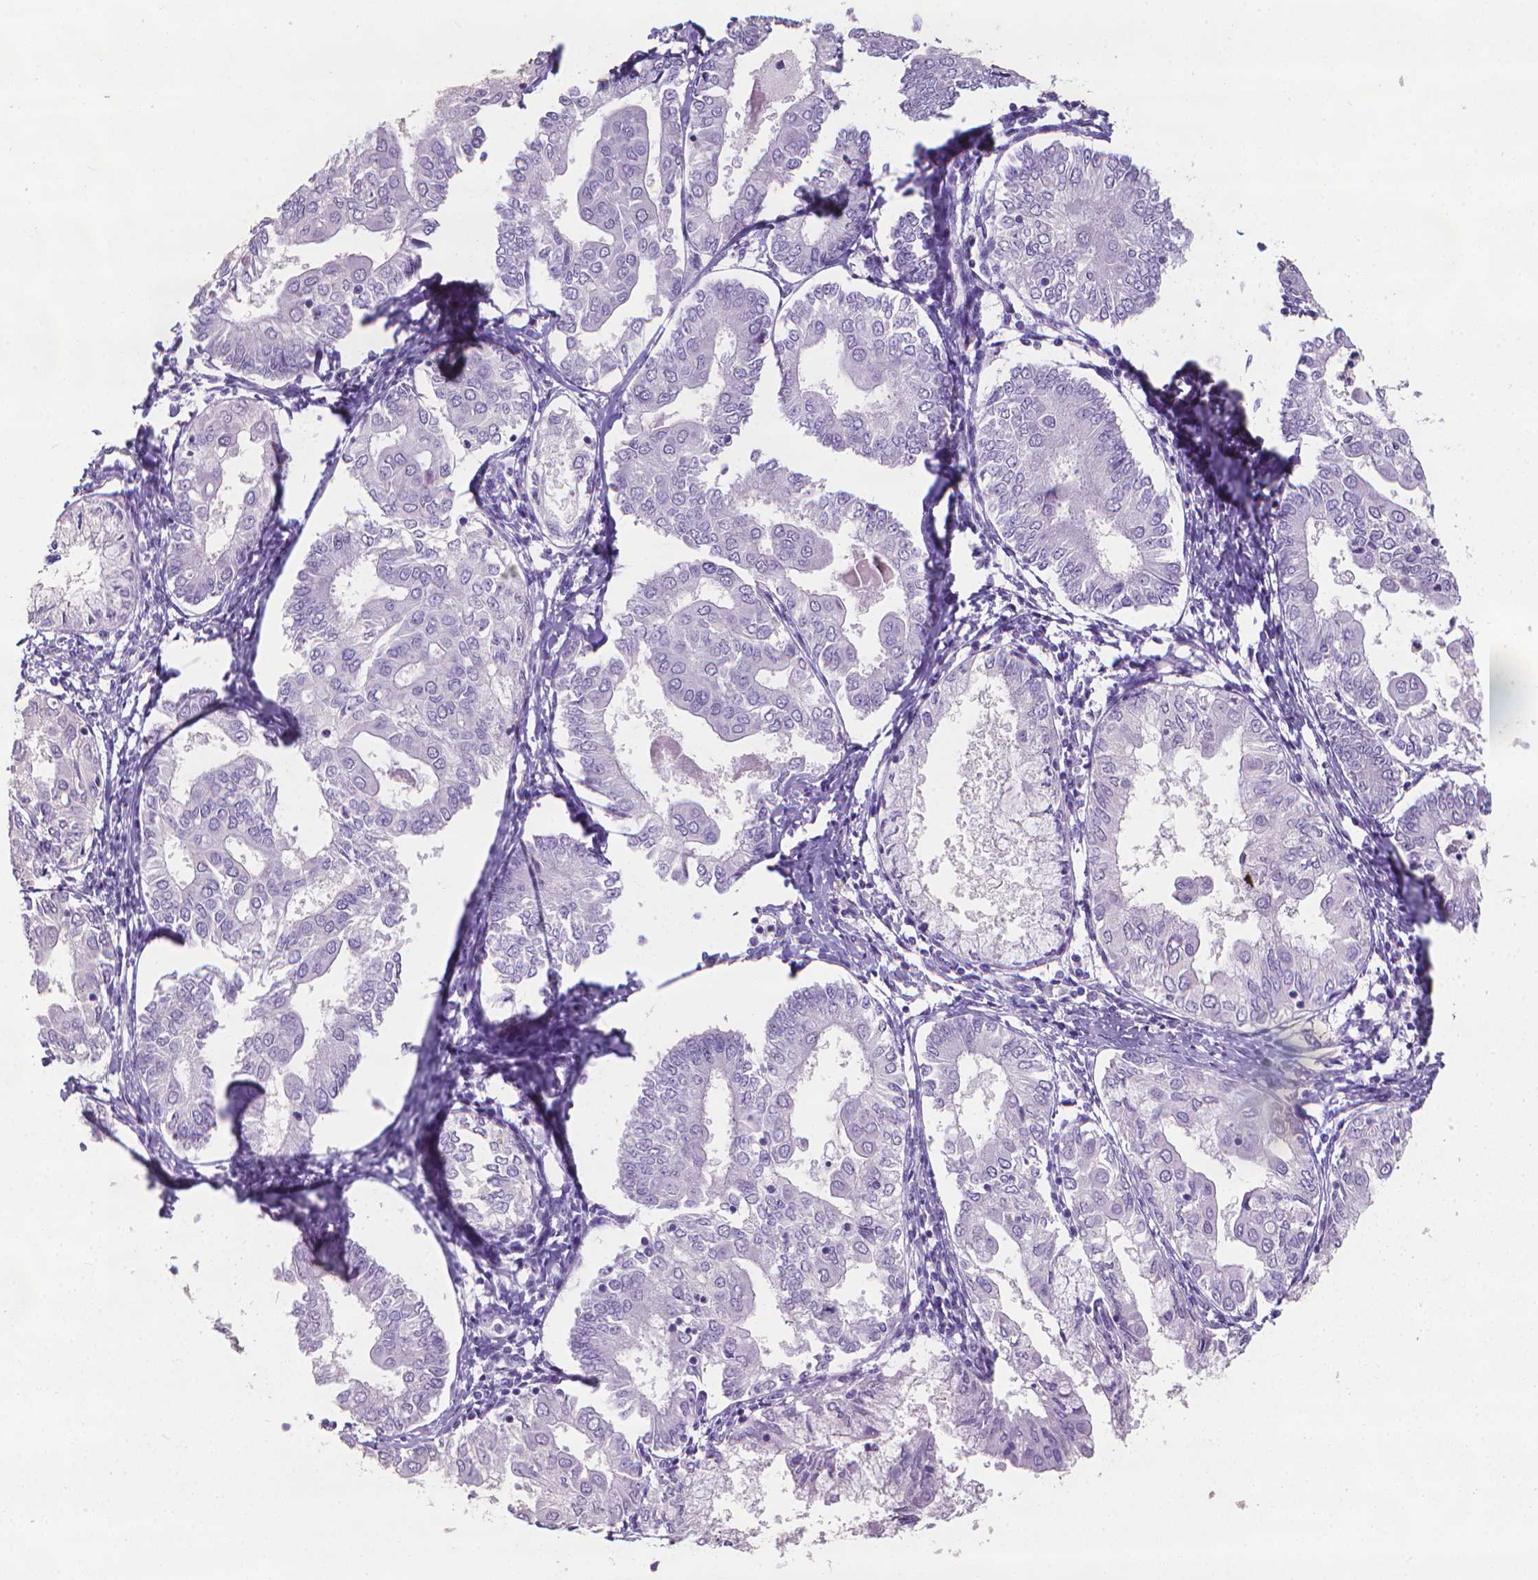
{"staining": {"intensity": "negative", "quantity": "none", "location": "none"}, "tissue": "endometrial cancer", "cell_type": "Tumor cells", "image_type": "cancer", "snomed": [{"axis": "morphology", "description": "Adenocarcinoma, NOS"}, {"axis": "topography", "description": "Endometrium"}], "caption": "An immunohistochemistry histopathology image of endometrial cancer is shown. There is no staining in tumor cells of endometrial cancer.", "gene": "XPNPEP2", "patient": {"sex": "female", "age": 68}}